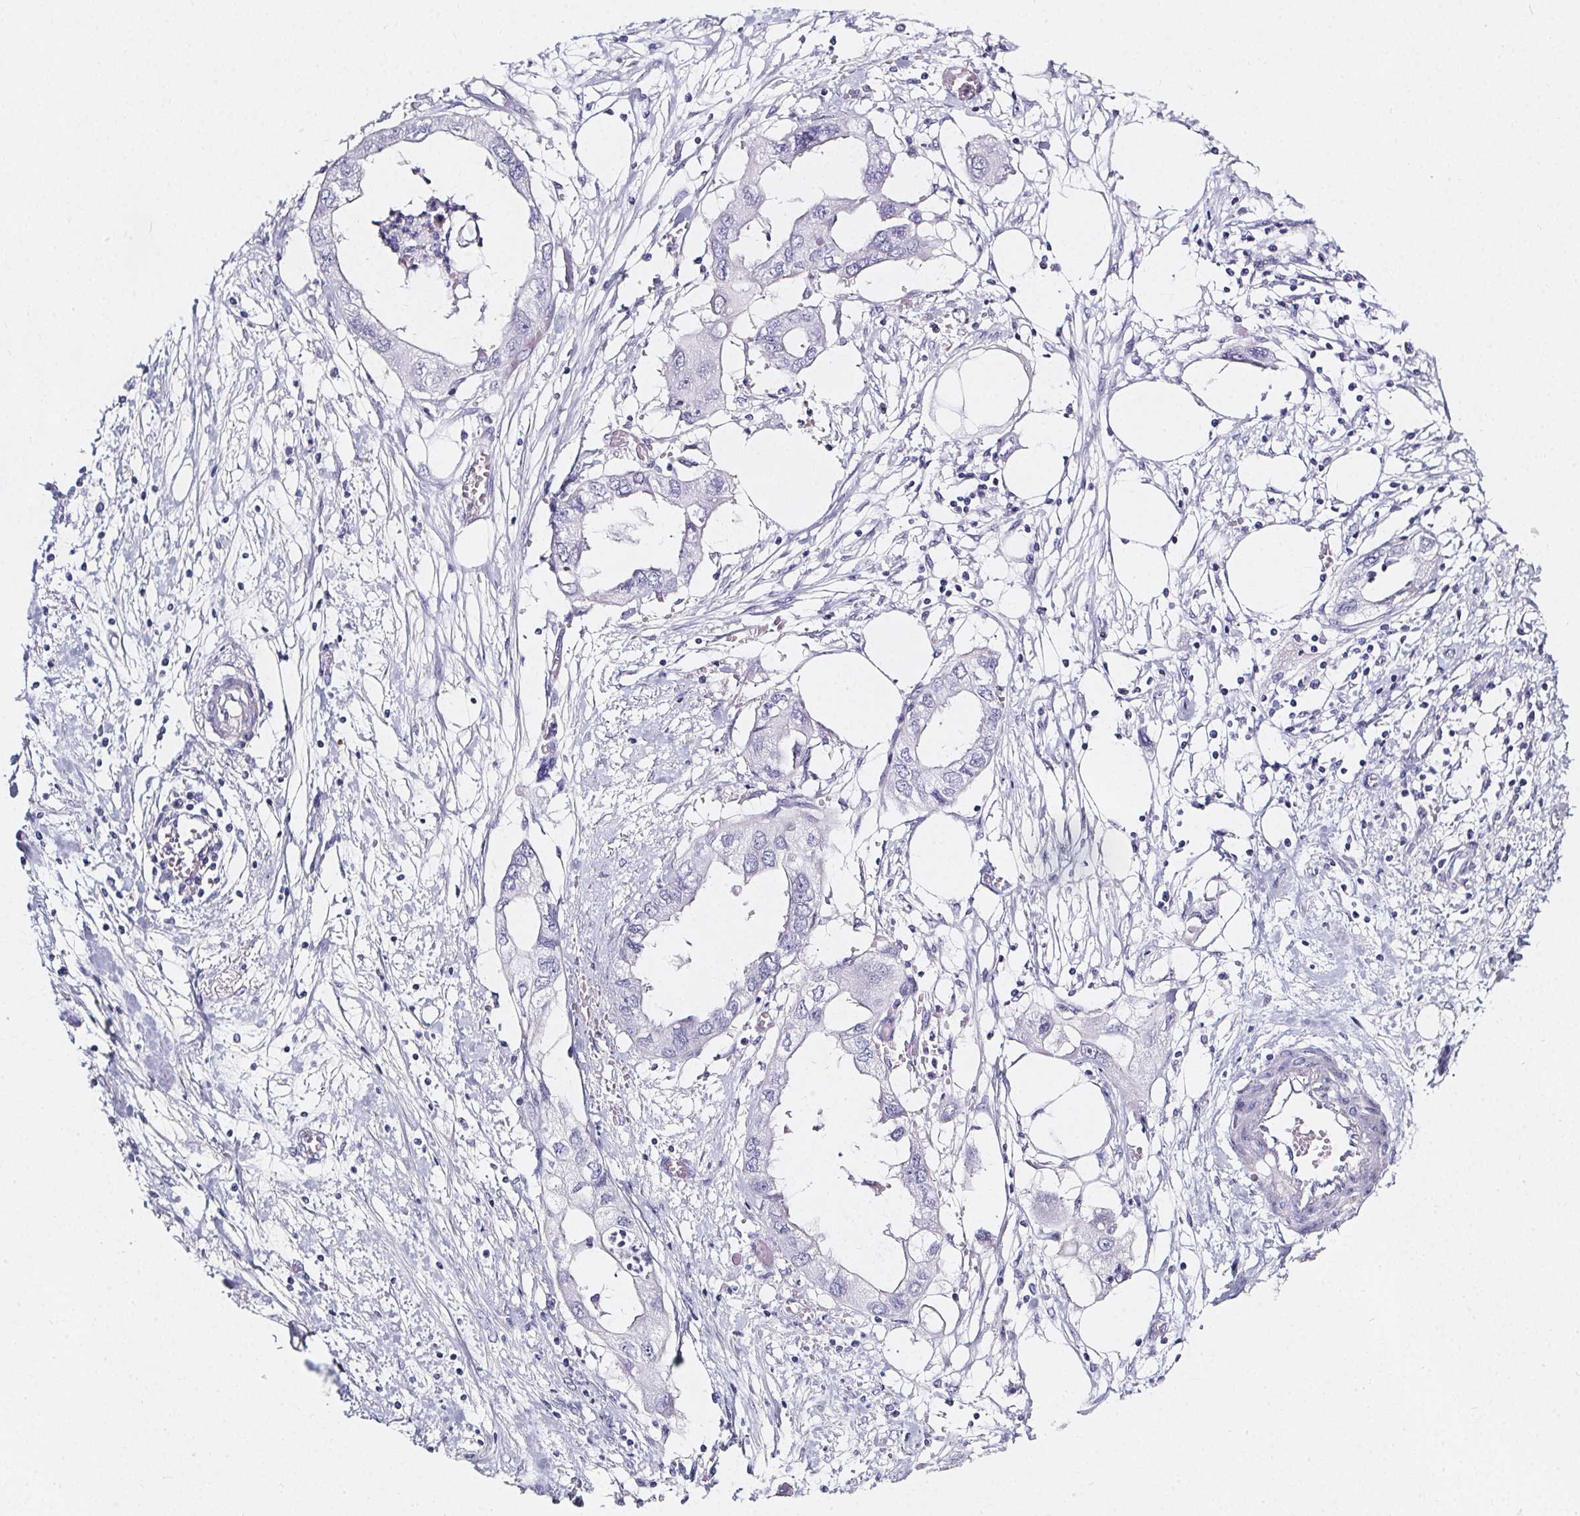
{"staining": {"intensity": "negative", "quantity": "none", "location": "none"}, "tissue": "endometrial cancer", "cell_type": "Tumor cells", "image_type": "cancer", "snomed": [{"axis": "morphology", "description": "Adenocarcinoma, NOS"}, {"axis": "morphology", "description": "Adenocarcinoma, metastatic, NOS"}, {"axis": "topography", "description": "Adipose tissue"}, {"axis": "topography", "description": "Endometrium"}], "caption": "An IHC histopathology image of adenocarcinoma (endometrial) is shown. There is no staining in tumor cells of adenocarcinoma (endometrial).", "gene": "ELAVL2", "patient": {"sex": "female", "age": 67}}